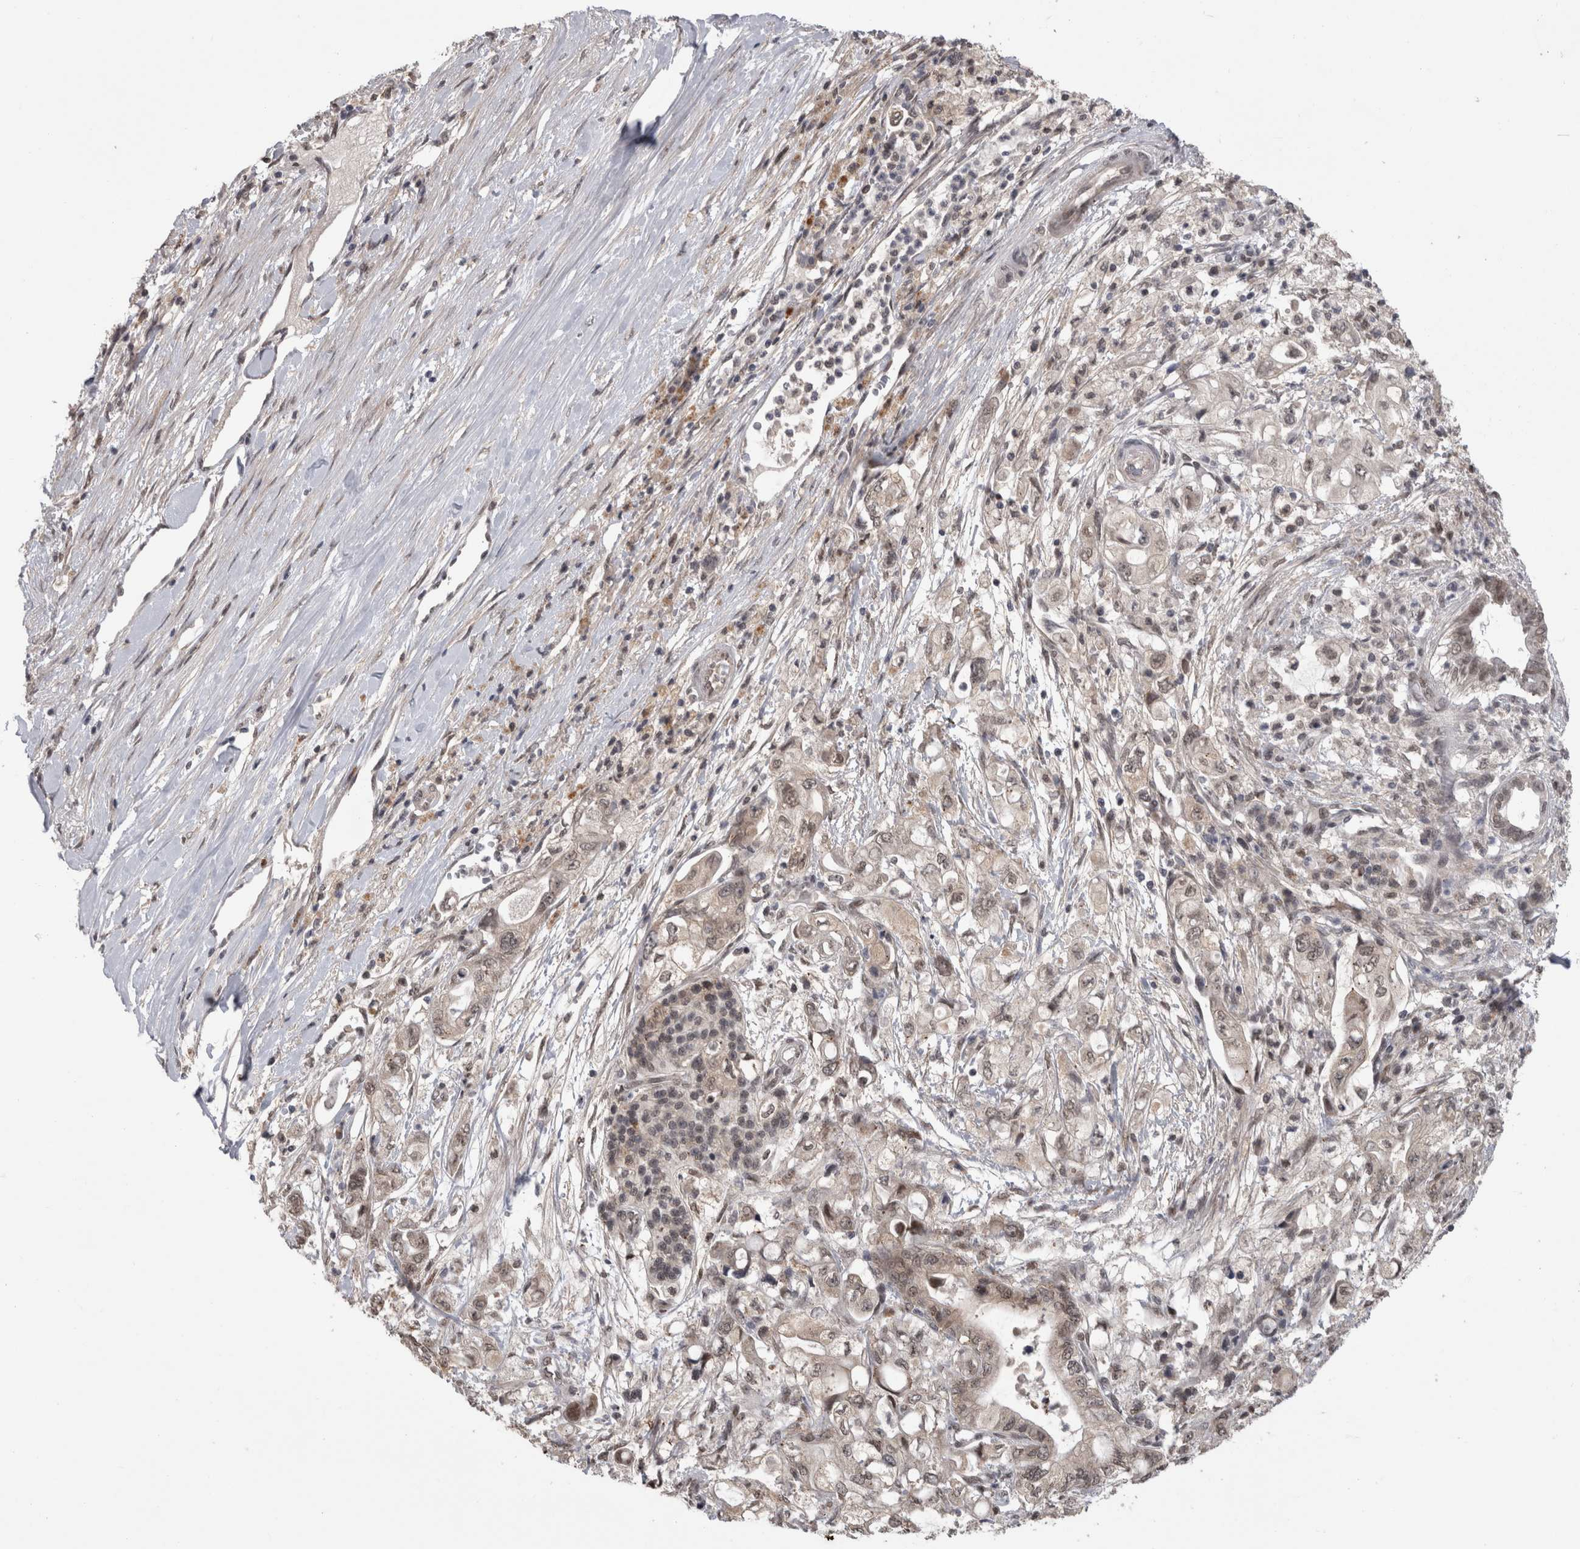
{"staining": {"intensity": "weak", "quantity": "25%-75%", "location": "nuclear"}, "tissue": "pancreatic cancer", "cell_type": "Tumor cells", "image_type": "cancer", "snomed": [{"axis": "morphology", "description": "Adenocarcinoma, NOS"}, {"axis": "topography", "description": "Pancreas"}], "caption": "The immunohistochemical stain highlights weak nuclear staining in tumor cells of pancreatic cancer tissue.", "gene": "MTBP", "patient": {"sex": "male", "age": 79}}